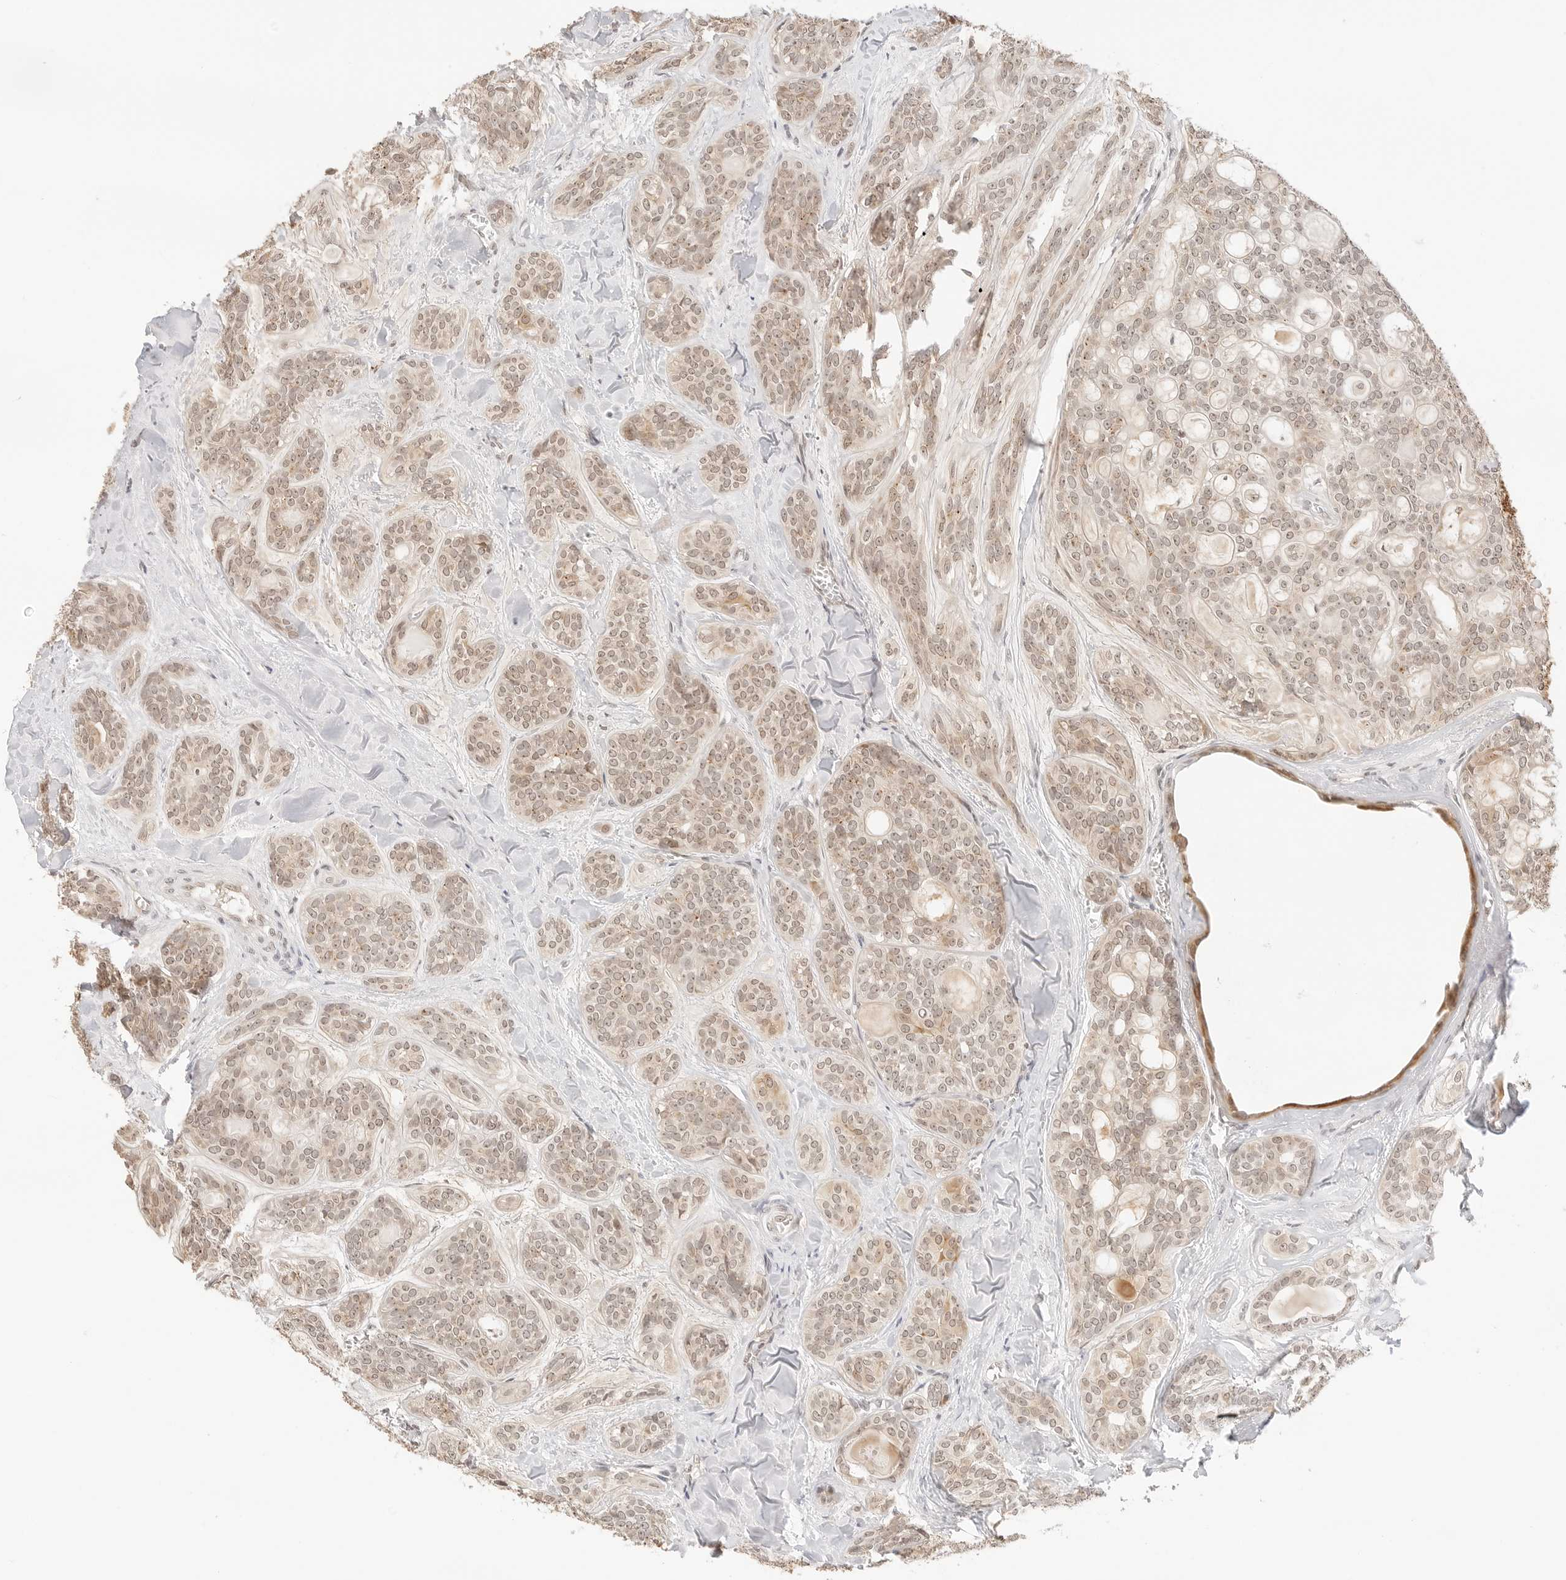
{"staining": {"intensity": "weak", "quantity": ">75%", "location": "cytoplasmic/membranous,nuclear"}, "tissue": "head and neck cancer", "cell_type": "Tumor cells", "image_type": "cancer", "snomed": [{"axis": "morphology", "description": "Adenocarcinoma, NOS"}, {"axis": "topography", "description": "Head-Neck"}], "caption": "Tumor cells show low levels of weak cytoplasmic/membranous and nuclear expression in approximately >75% of cells in human head and neck cancer. The protein is stained brown, and the nuclei are stained in blue (DAB IHC with brightfield microscopy, high magnification).", "gene": "SEPTIN4", "patient": {"sex": "male", "age": 66}}